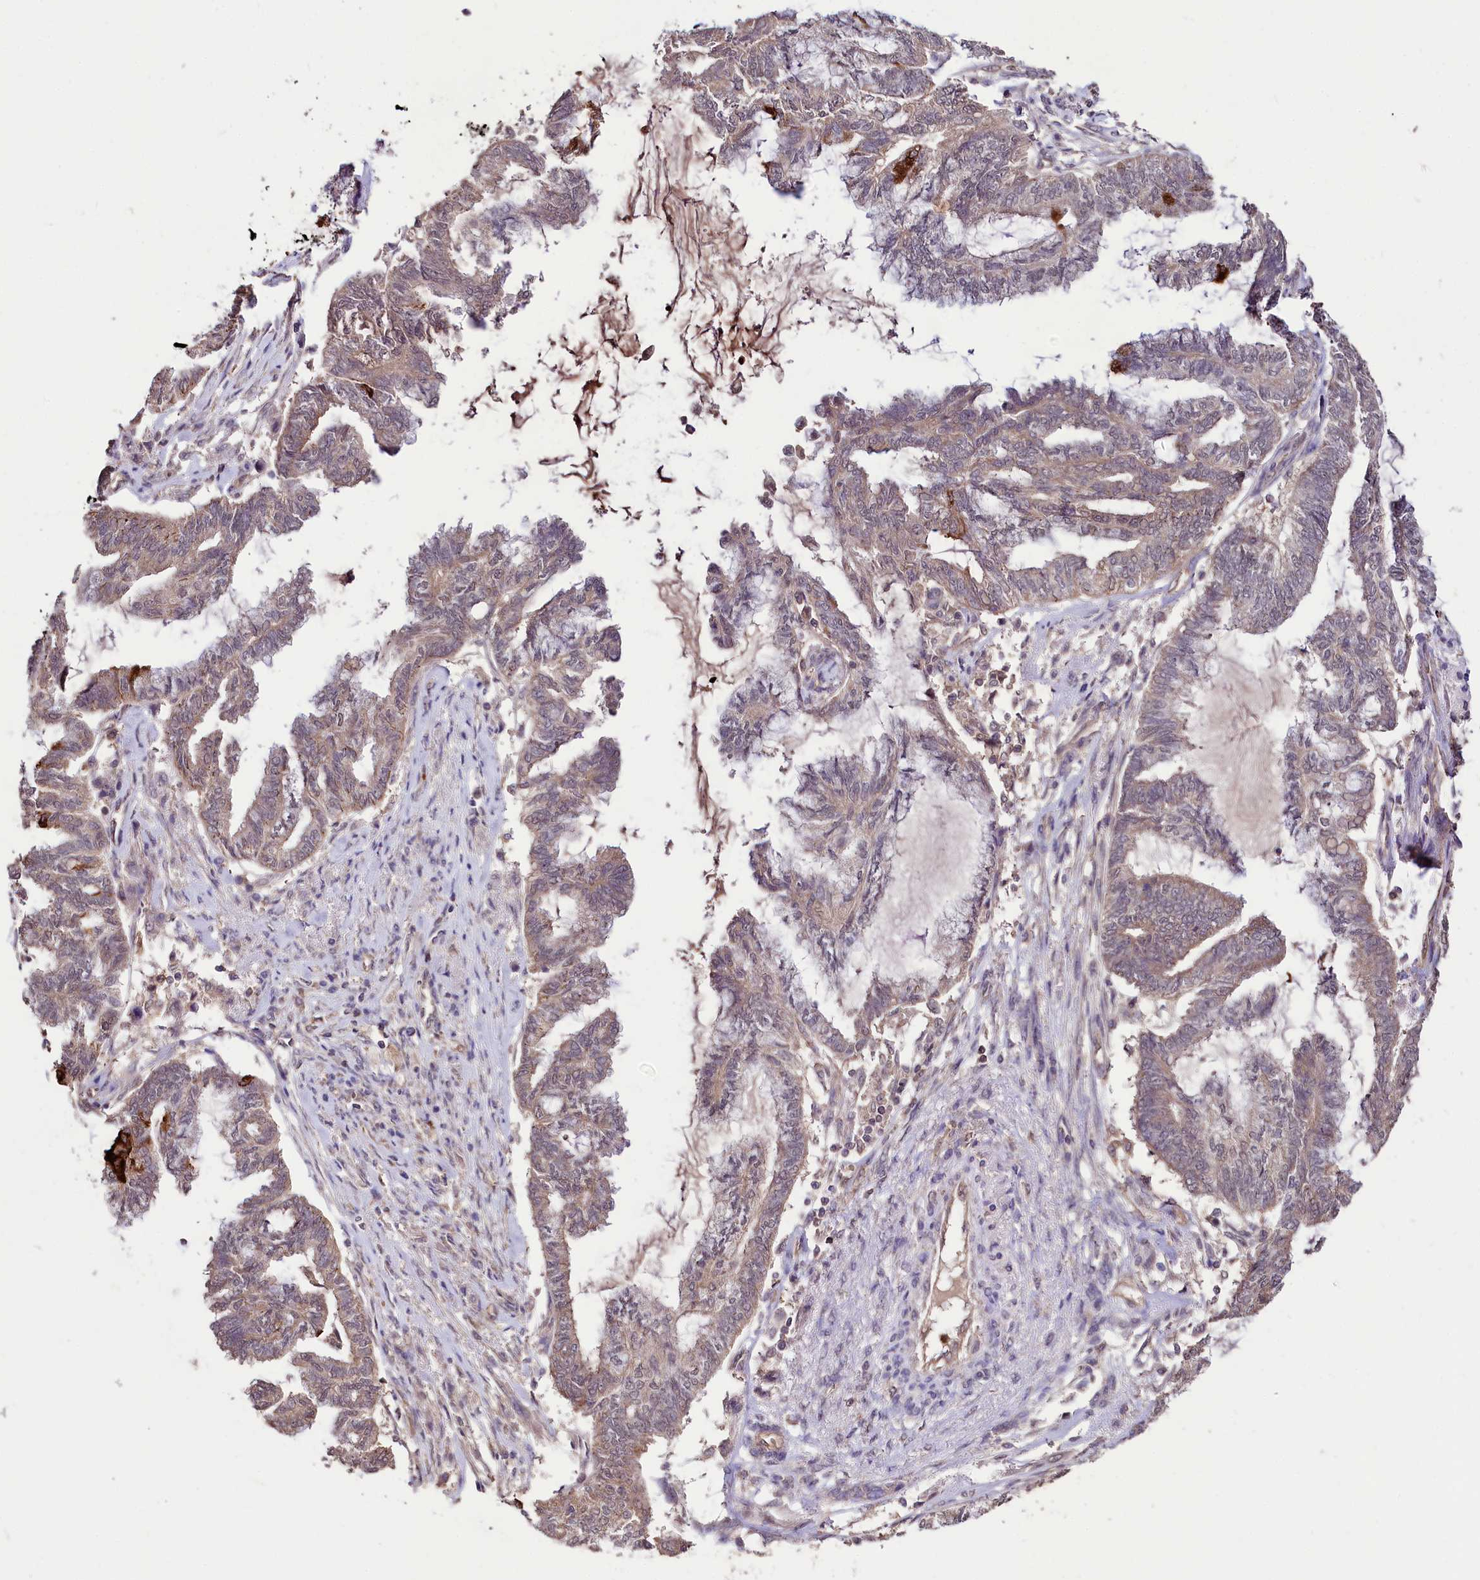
{"staining": {"intensity": "weak", "quantity": "25%-75%", "location": "cytoplasmic/membranous"}, "tissue": "endometrial cancer", "cell_type": "Tumor cells", "image_type": "cancer", "snomed": [{"axis": "morphology", "description": "Adenocarcinoma, NOS"}, {"axis": "topography", "description": "Endometrium"}], "caption": "A high-resolution histopathology image shows immunohistochemistry (IHC) staining of endometrial cancer, which reveals weak cytoplasmic/membranous staining in approximately 25%-75% of tumor cells.", "gene": "KLRB1", "patient": {"sex": "female", "age": 86}}